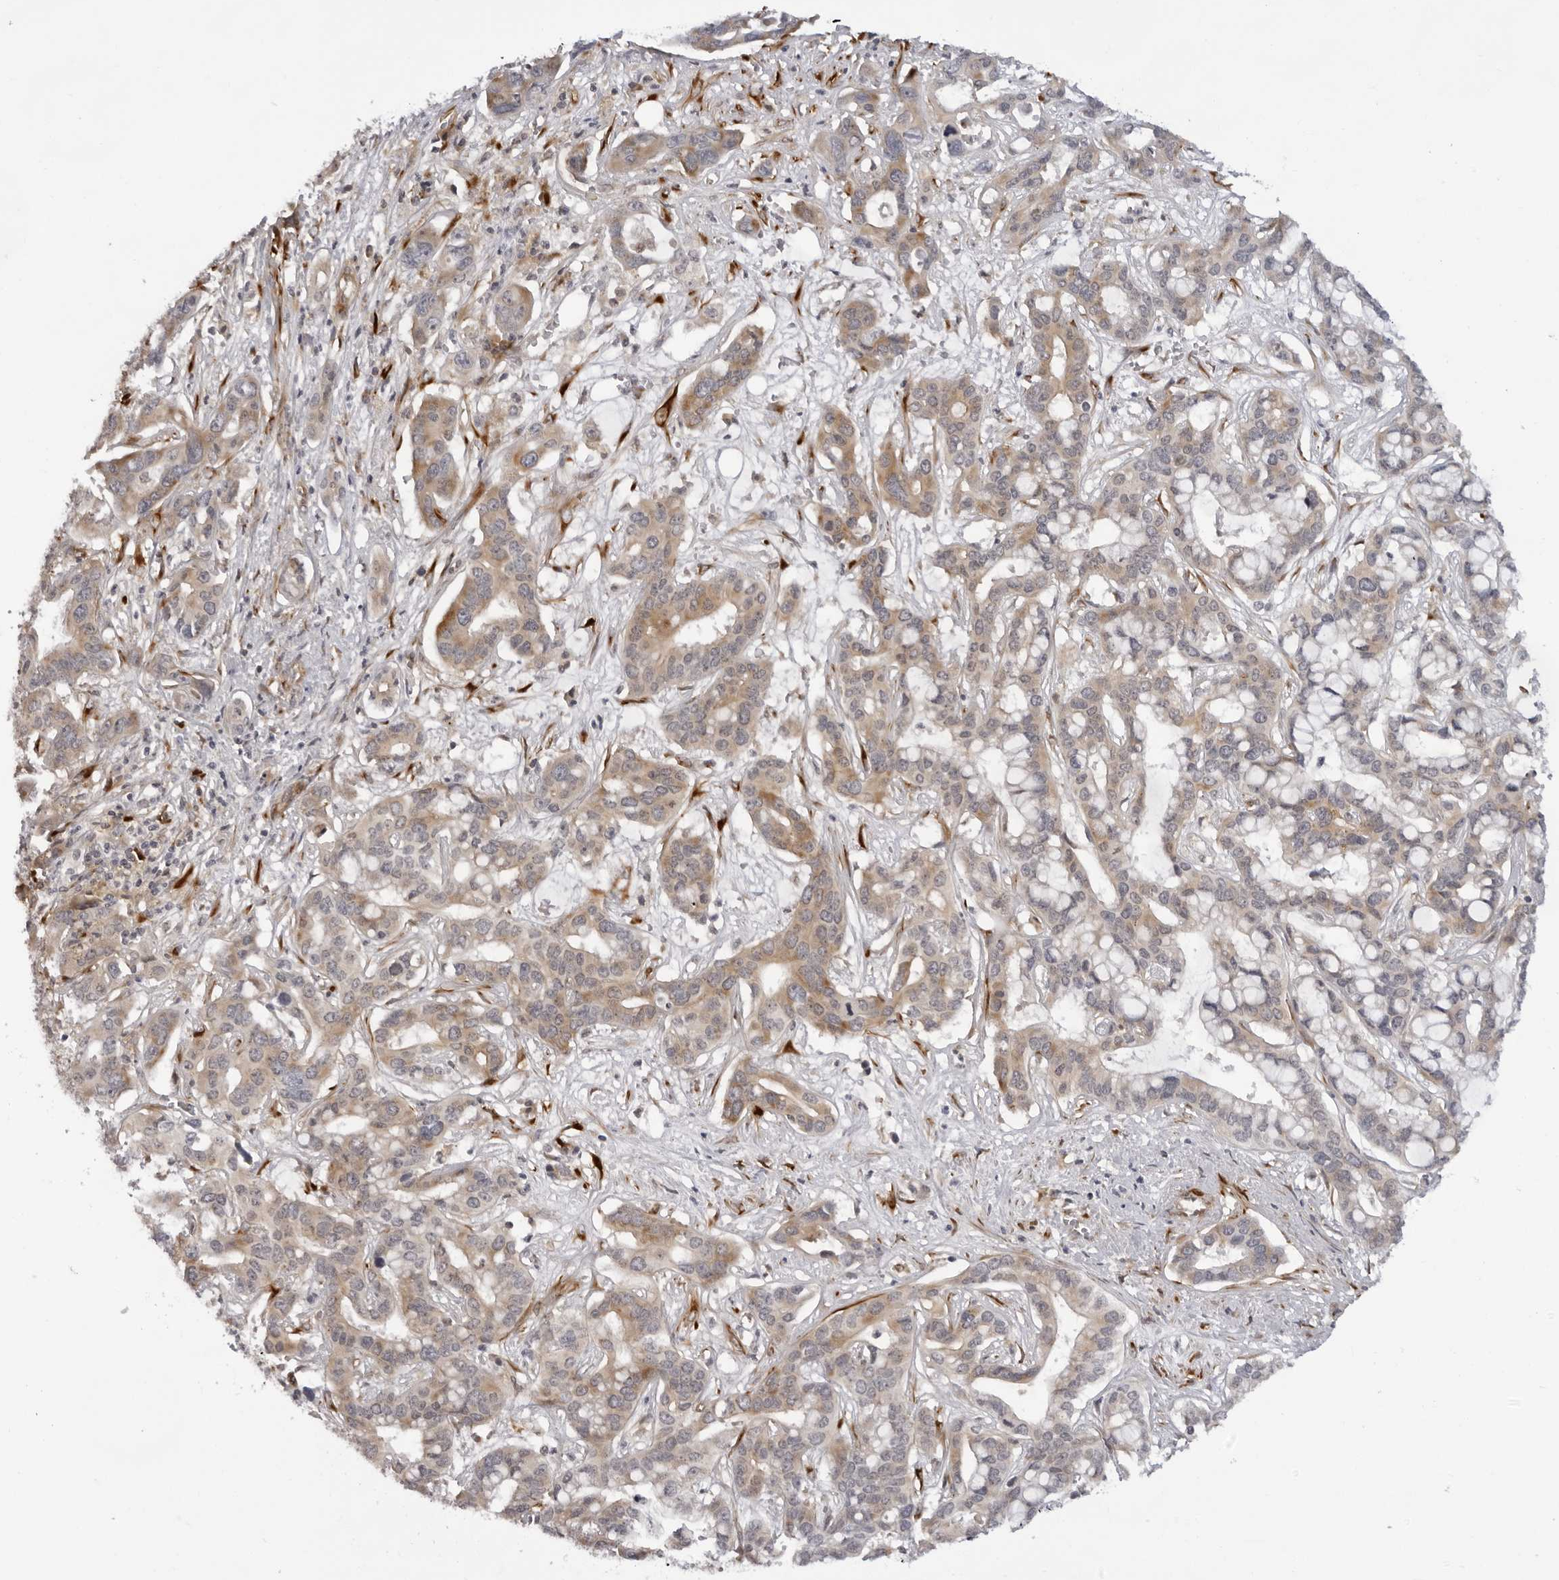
{"staining": {"intensity": "moderate", "quantity": ">75%", "location": "cytoplasmic/membranous"}, "tissue": "liver cancer", "cell_type": "Tumor cells", "image_type": "cancer", "snomed": [{"axis": "morphology", "description": "Cholangiocarcinoma"}, {"axis": "topography", "description": "Liver"}], "caption": "Liver cancer (cholangiocarcinoma) stained with immunohistochemistry exhibits moderate cytoplasmic/membranous positivity in about >75% of tumor cells.", "gene": "SRGAP2", "patient": {"sex": "female", "age": 65}}